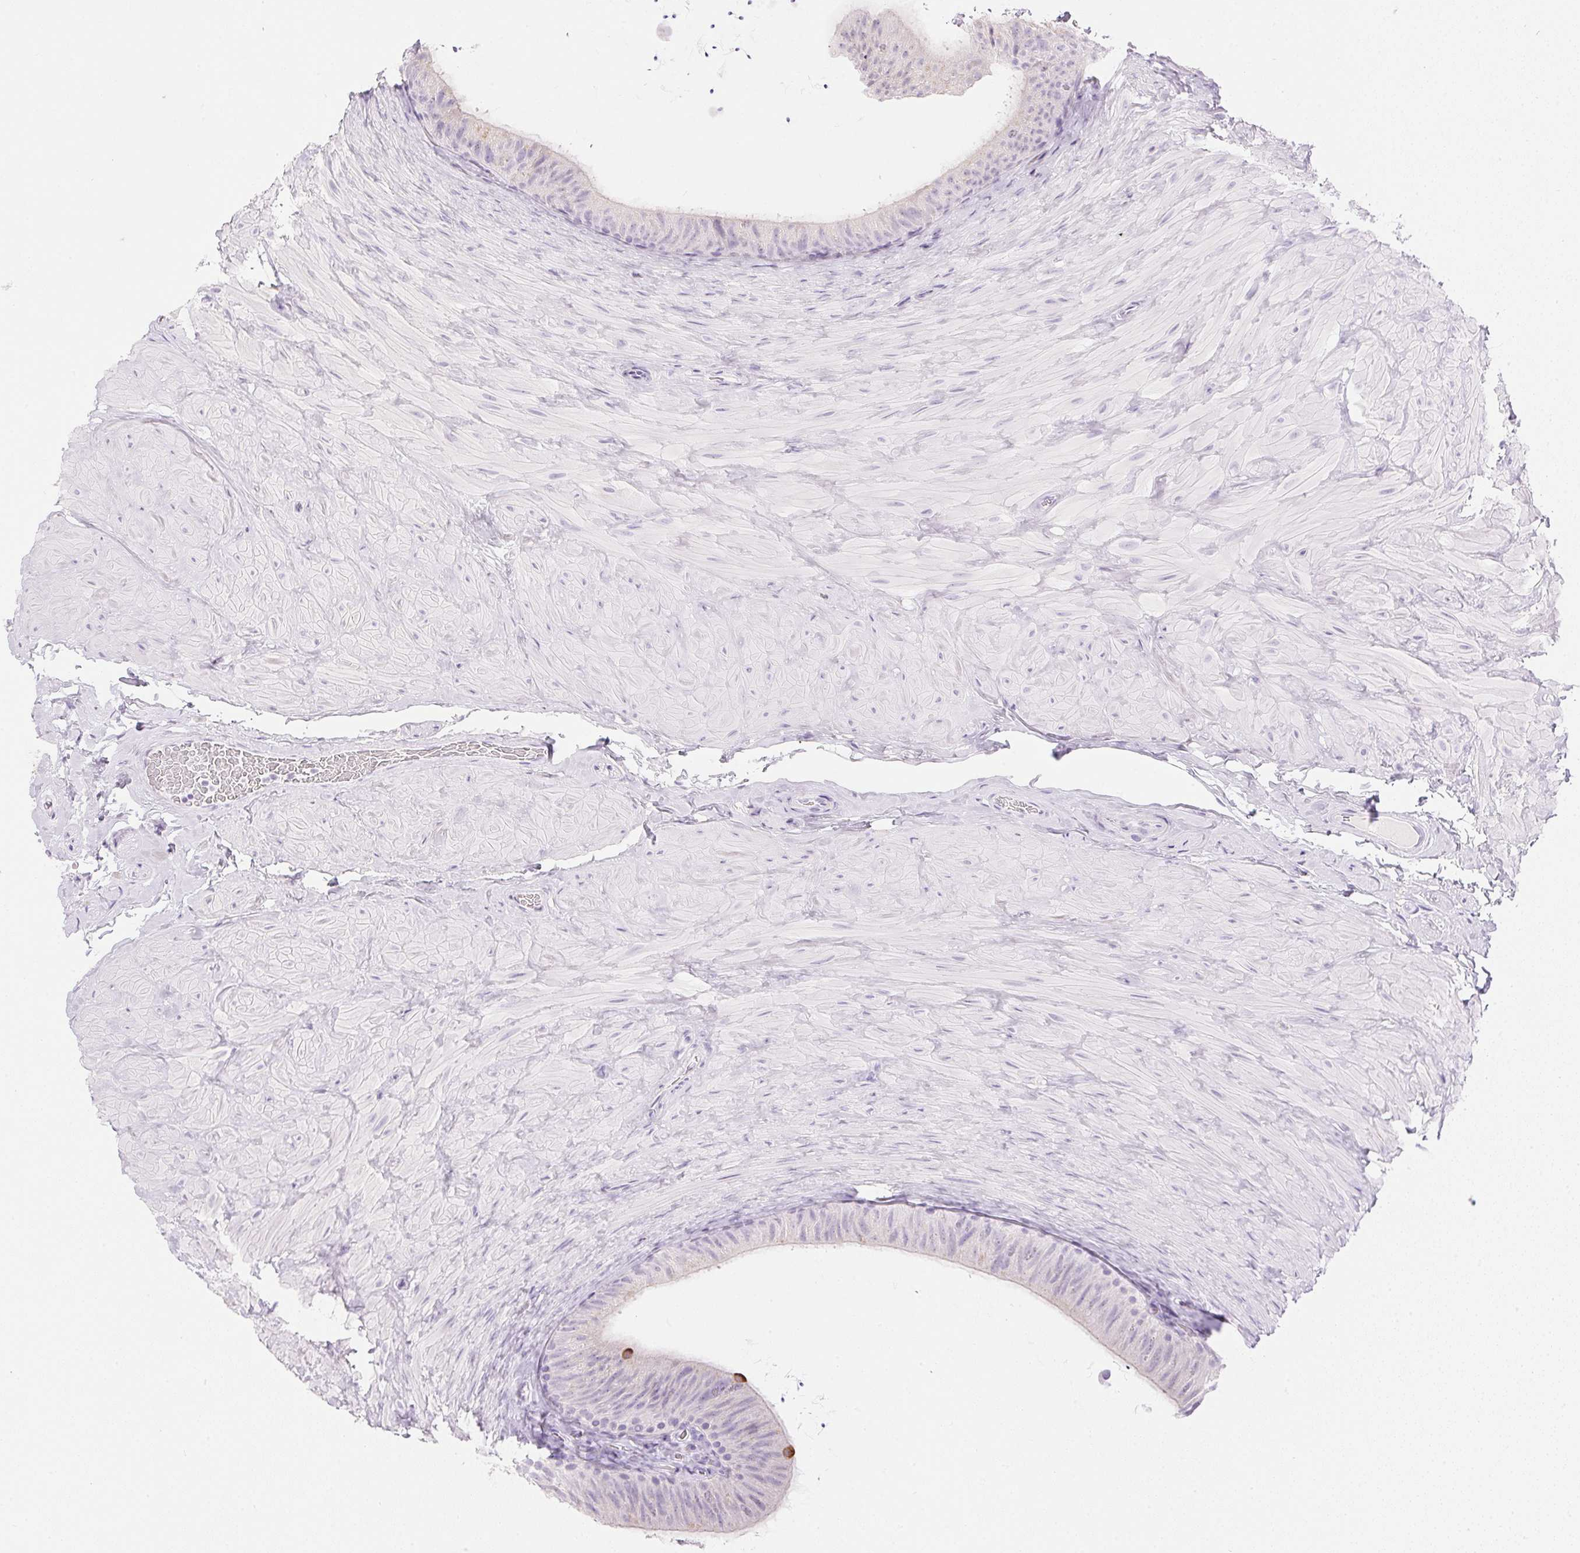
{"staining": {"intensity": "negative", "quantity": "none", "location": "none"}, "tissue": "epididymis", "cell_type": "Glandular cells", "image_type": "normal", "snomed": [{"axis": "morphology", "description": "Normal tissue, NOS"}, {"axis": "topography", "description": "Epididymis, spermatic cord, NOS"}, {"axis": "topography", "description": "Epididymis"}], "caption": "This is a photomicrograph of immunohistochemistry (IHC) staining of unremarkable epididymis, which shows no staining in glandular cells.", "gene": "ATP6V1G3", "patient": {"sex": "male", "age": 31}}